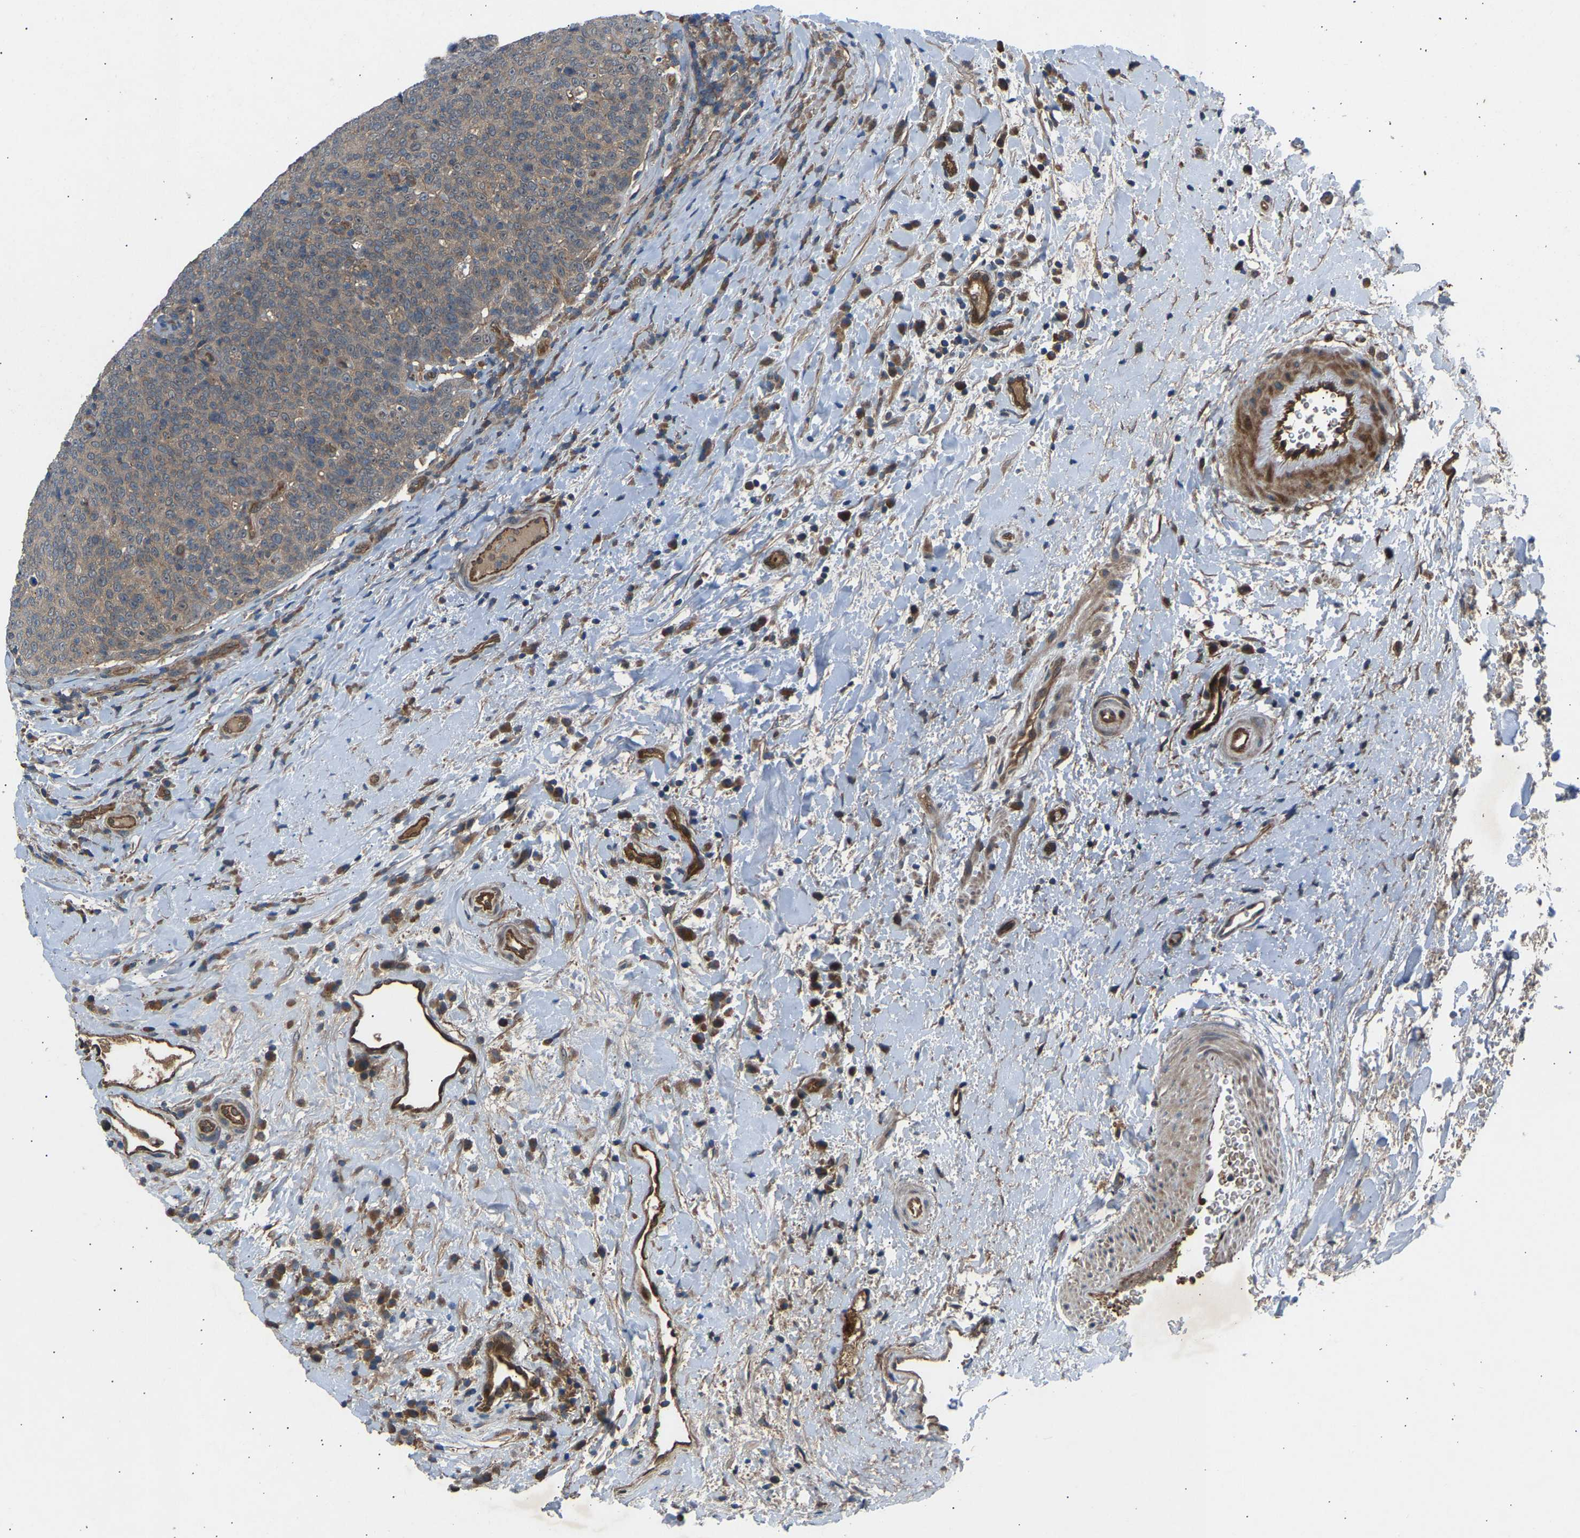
{"staining": {"intensity": "moderate", "quantity": ">75%", "location": "cytoplasmic/membranous"}, "tissue": "head and neck cancer", "cell_type": "Tumor cells", "image_type": "cancer", "snomed": [{"axis": "morphology", "description": "Squamous cell carcinoma, NOS"}, {"axis": "morphology", "description": "Squamous cell carcinoma, metastatic, NOS"}, {"axis": "topography", "description": "Lymph node"}, {"axis": "topography", "description": "Head-Neck"}], "caption": "Moderate cytoplasmic/membranous expression is present in approximately >75% of tumor cells in head and neck cancer (metastatic squamous cell carcinoma).", "gene": "GAS2L1", "patient": {"sex": "male", "age": 62}}